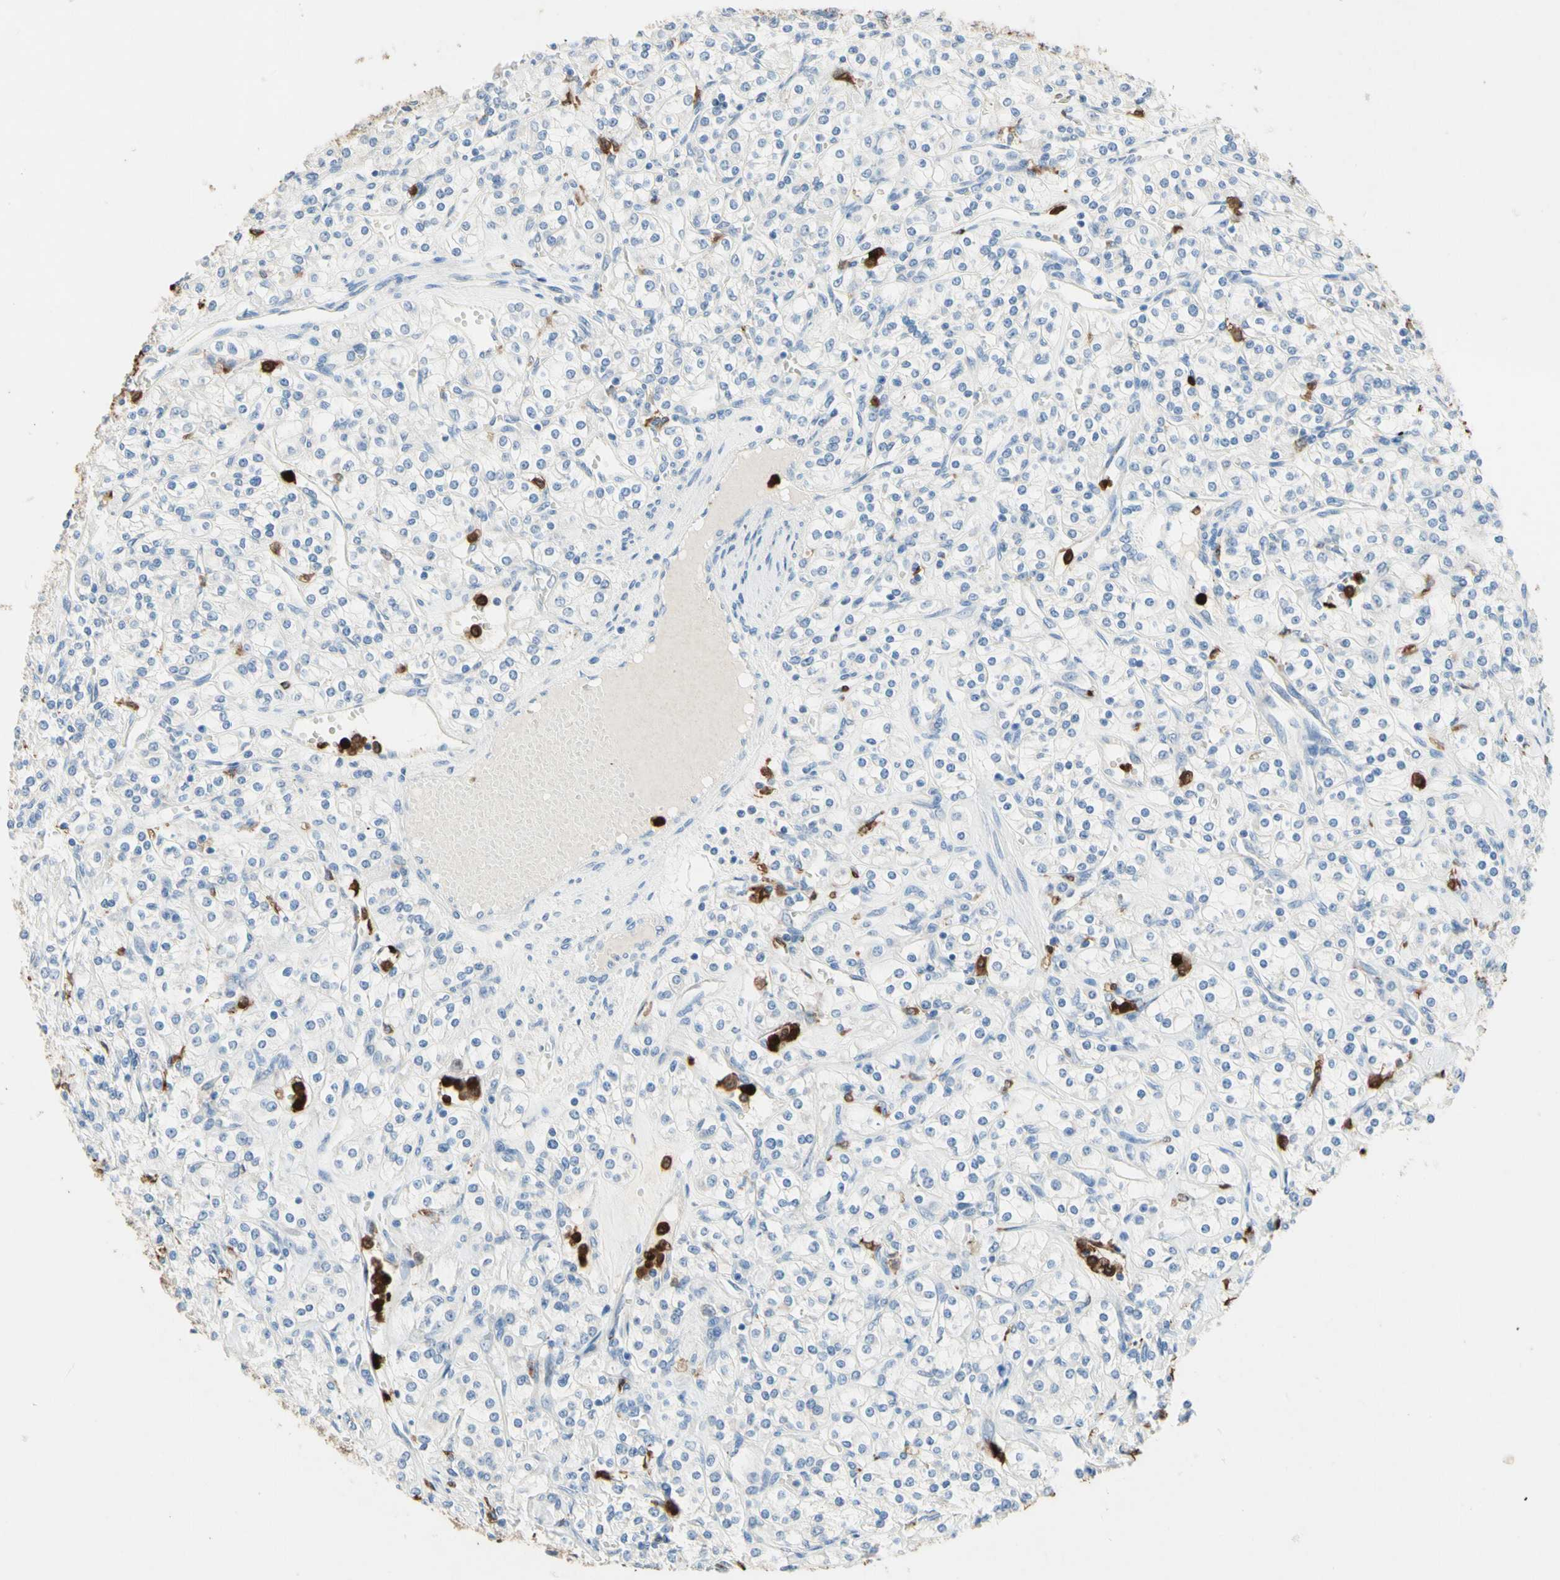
{"staining": {"intensity": "negative", "quantity": "none", "location": "none"}, "tissue": "renal cancer", "cell_type": "Tumor cells", "image_type": "cancer", "snomed": [{"axis": "morphology", "description": "Adenocarcinoma, NOS"}, {"axis": "topography", "description": "Kidney"}], "caption": "There is no significant expression in tumor cells of renal cancer.", "gene": "NFKBIZ", "patient": {"sex": "male", "age": 77}}